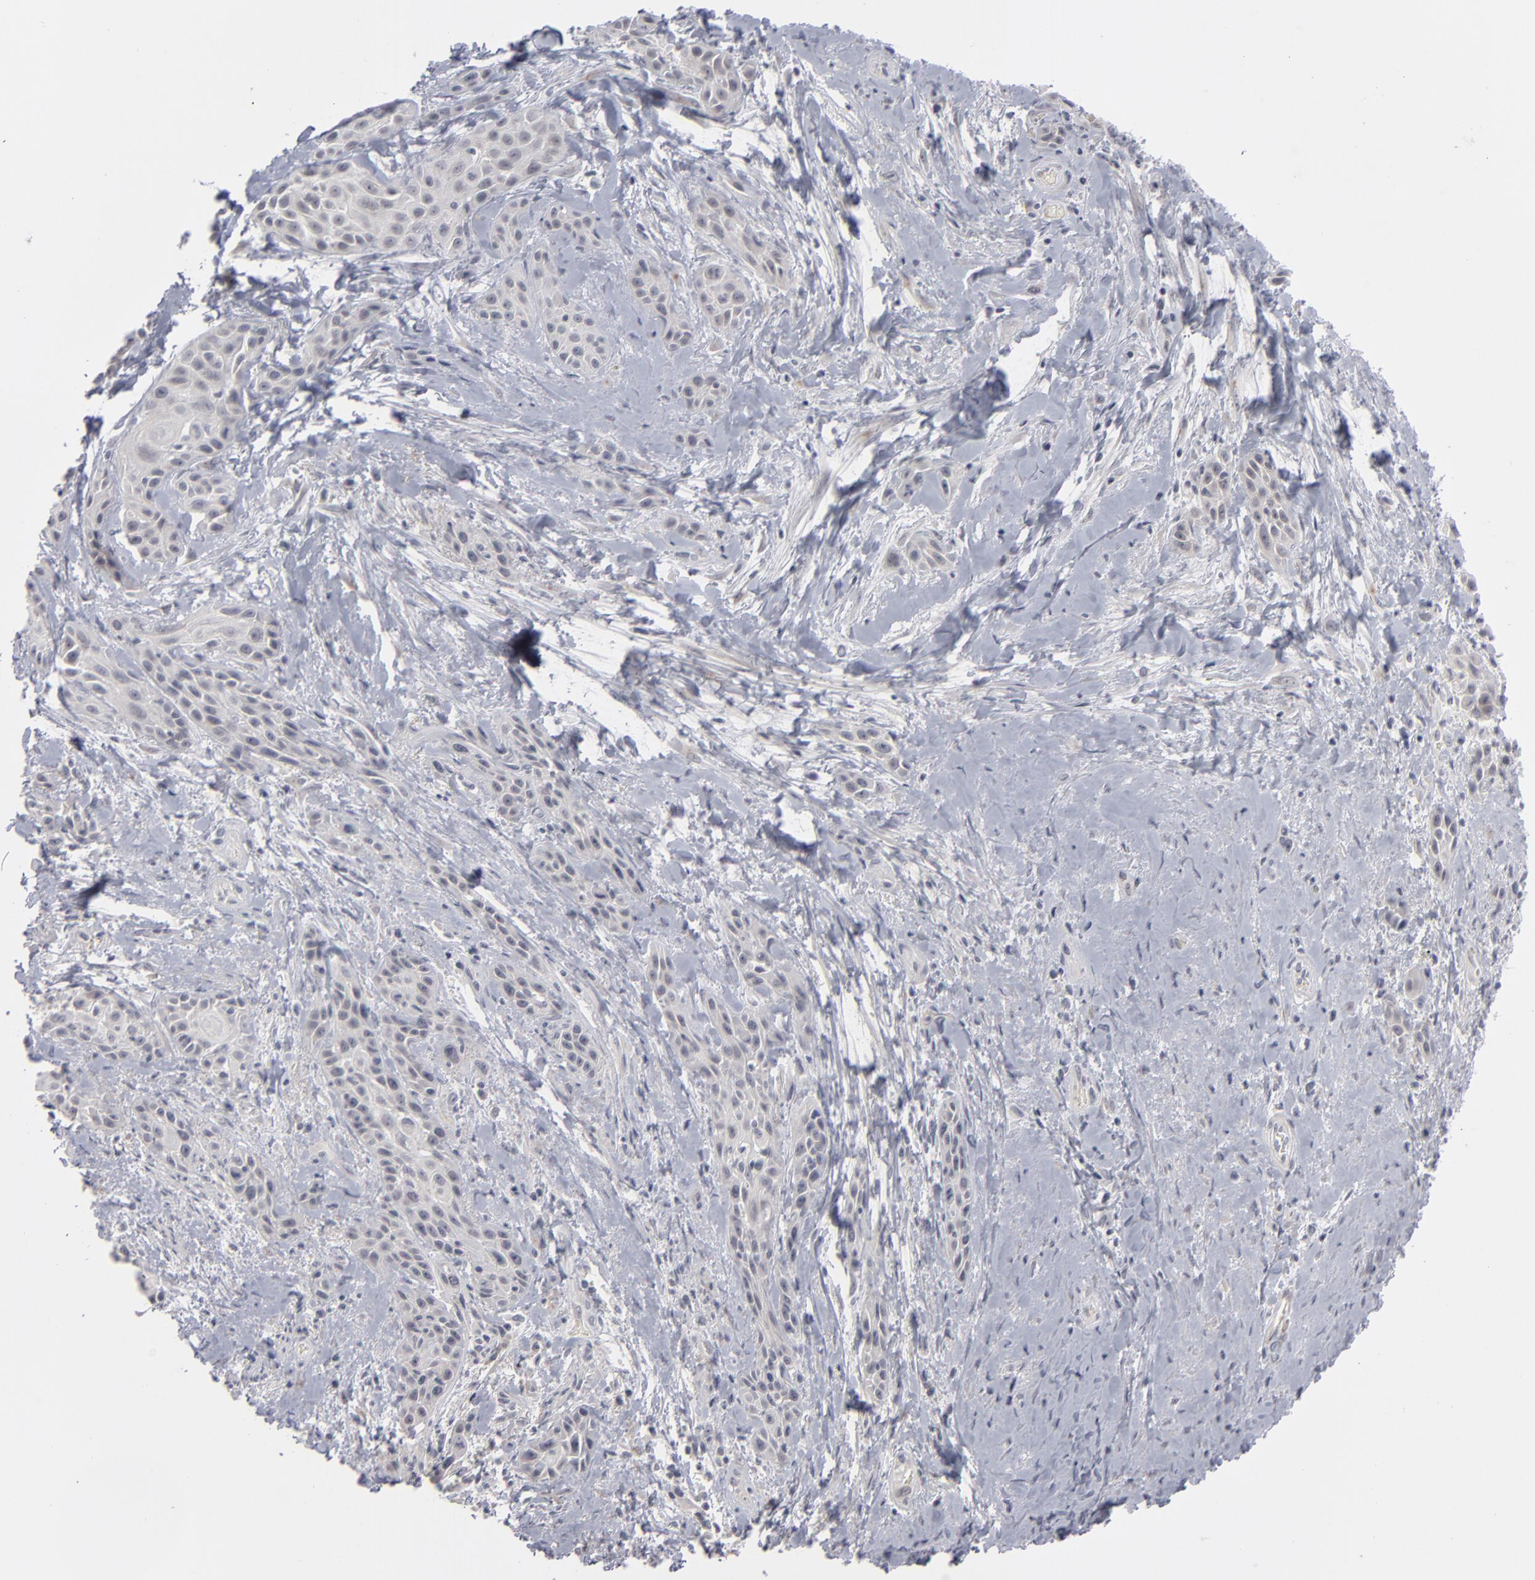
{"staining": {"intensity": "negative", "quantity": "none", "location": "none"}, "tissue": "skin cancer", "cell_type": "Tumor cells", "image_type": "cancer", "snomed": [{"axis": "morphology", "description": "Squamous cell carcinoma, NOS"}, {"axis": "topography", "description": "Skin"}, {"axis": "topography", "description": "Anal"}], "caption": "Tumor cells are negative for protein expression in human skin cancer (squamous cell carcinoma). (DAB (3,3'-diaminobenzidine) immunohistochemistry (IHC) visualized using brightfield microscopy, high magnification).", "gene": "KIAA1210", "patient": {"sex": "male", "age": 64}}